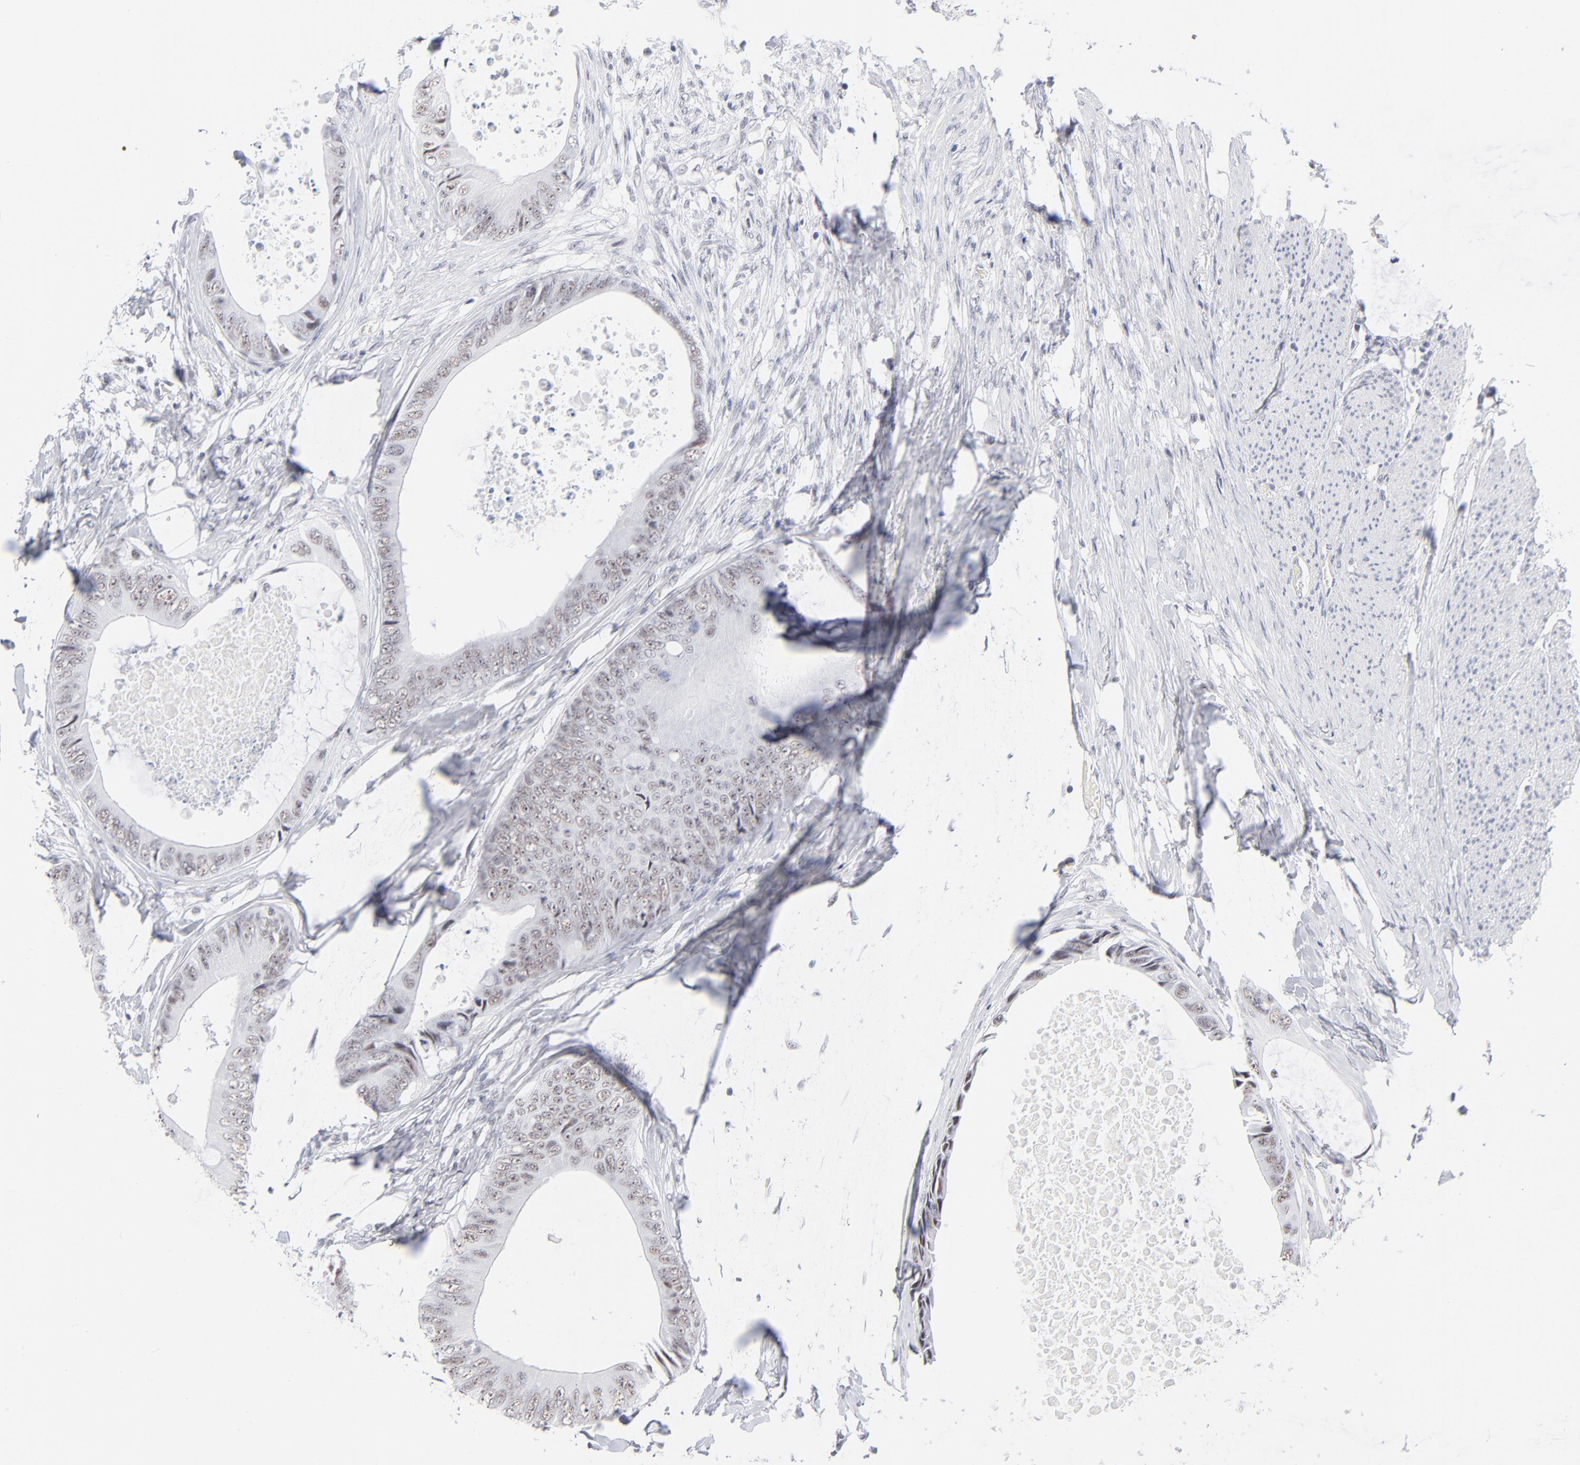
{"staining": {"intensity": "weak", "quantity": ">75%", "location": "nuclear"}, "tissue": "colorectal cancer", "cell_type": "Tumor cells", "image_type": "cancer", "snomed": [{"axis": "morphology", "description": "Normal tissue, NOS"}, {"axis": "morphology", "description": "Adenocarcinoma, NOS"}, {"axis": "topography", "description": "Rectum"}, {"axis": "topography", "description": "Peripheral nerve tissue"}], "caption": "Immunohistochemical staining of human colorectal adenocarcinoma demonstrates low levels of weak nuclear protein staining in approximately >75% of tumor cells. (brown staining indicates protein expression, while blue staining denotes nuclei).", "gene": "SNRPB", "patient": {"sex": "female", "age": 77}}